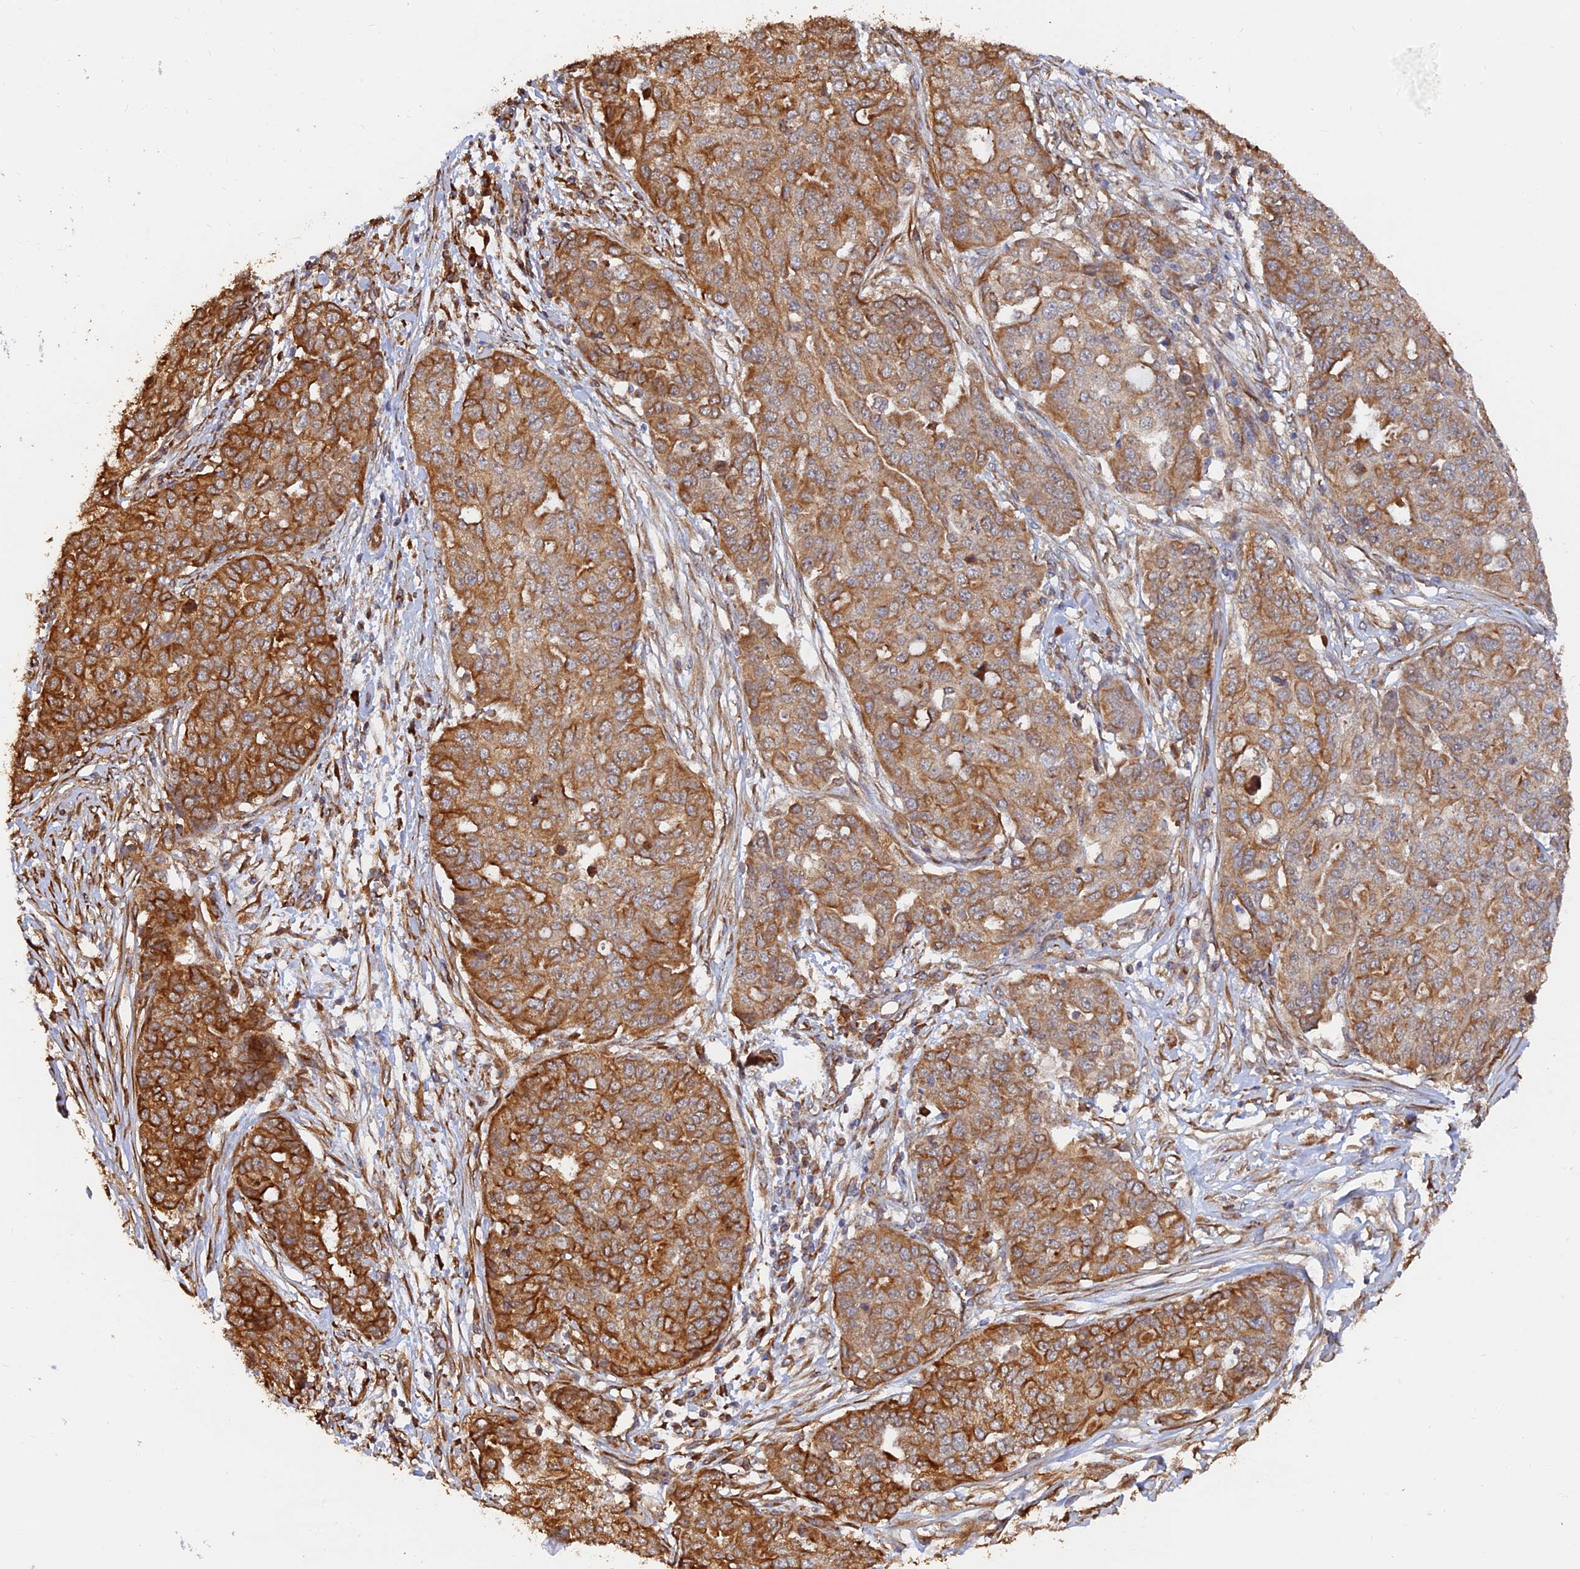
{"staining": {"intensity": "strong", "quantity": "25%-75%", "location": "cytoplasmic/membranous"}, "tissue": "ovarian cancer", "cell_type": "Tumor cells", "image_type": "cancer", "snomed": [{"axis": "morphology", "description": "Cystadenocarcinoma, serous, NOS"}, {"axis": "topography", "description": "Soft tissue"}, {"axis": "topography", "description": "Ovary"}], "caption": "A brown stain highlights strong cytoplasmic/membranous expression of a protein in human ovarian cancer tumor cells.", "gene": "WBP11", "patient": {"sex": "female", "age": 57}}